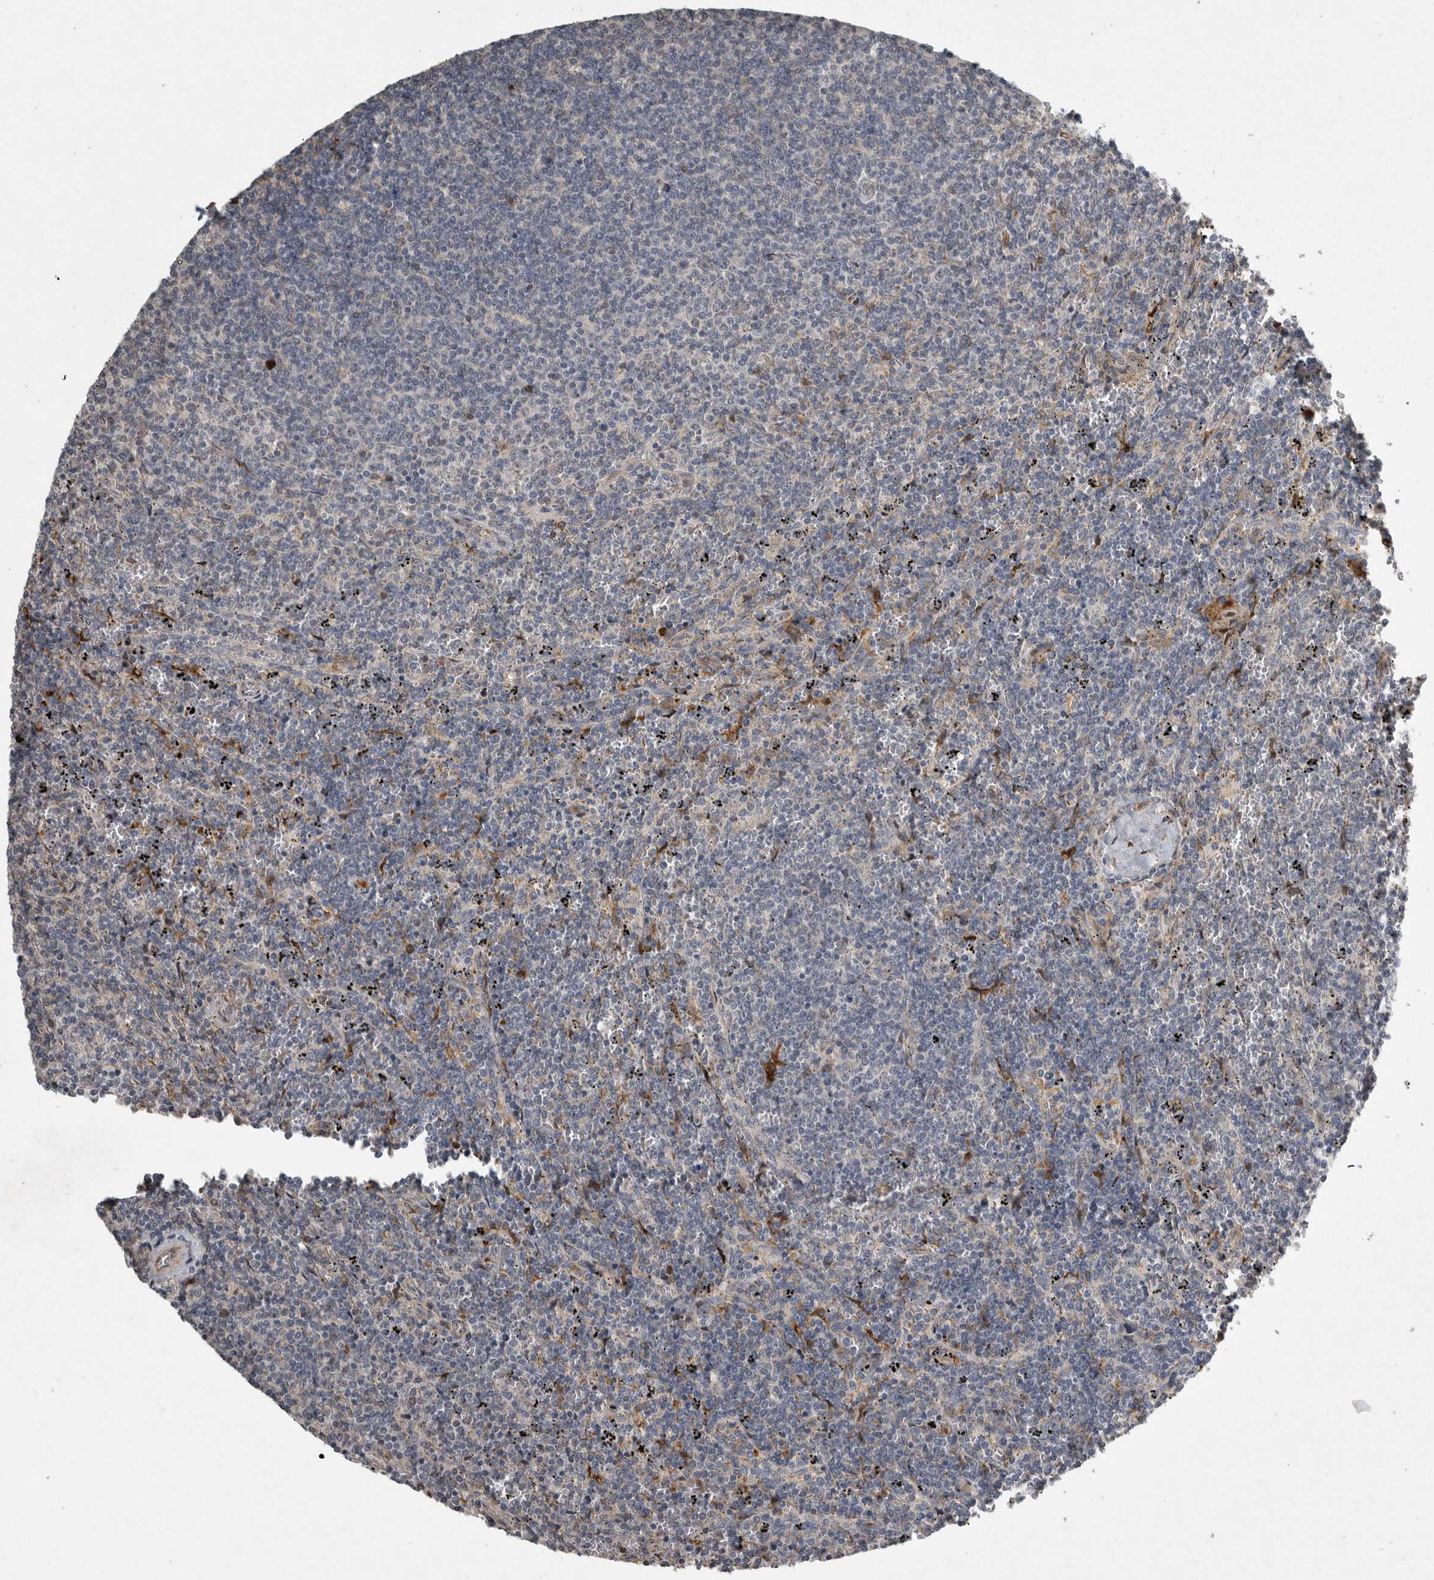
{"staining": {"intensity": "negative", "quantity": "none", "location": "none"}, "tissue": "lymphoma", "cell_type": "Tumor cells", "image_type": "cancer", "snomed": [{"axis": "morphology", "description": "Malignant lymphoma, non-Hodgkin's type, Low grade"}, {"axis": "topography", "description": "Spleen"}], "caption": "The photomicrograph exhibits no staining of tumor cells in malignant lymphoma, non-Hodgkin's type (low-grade).", "gene": "MPDZ", "patient": {"sex": "female", "age": 50}}